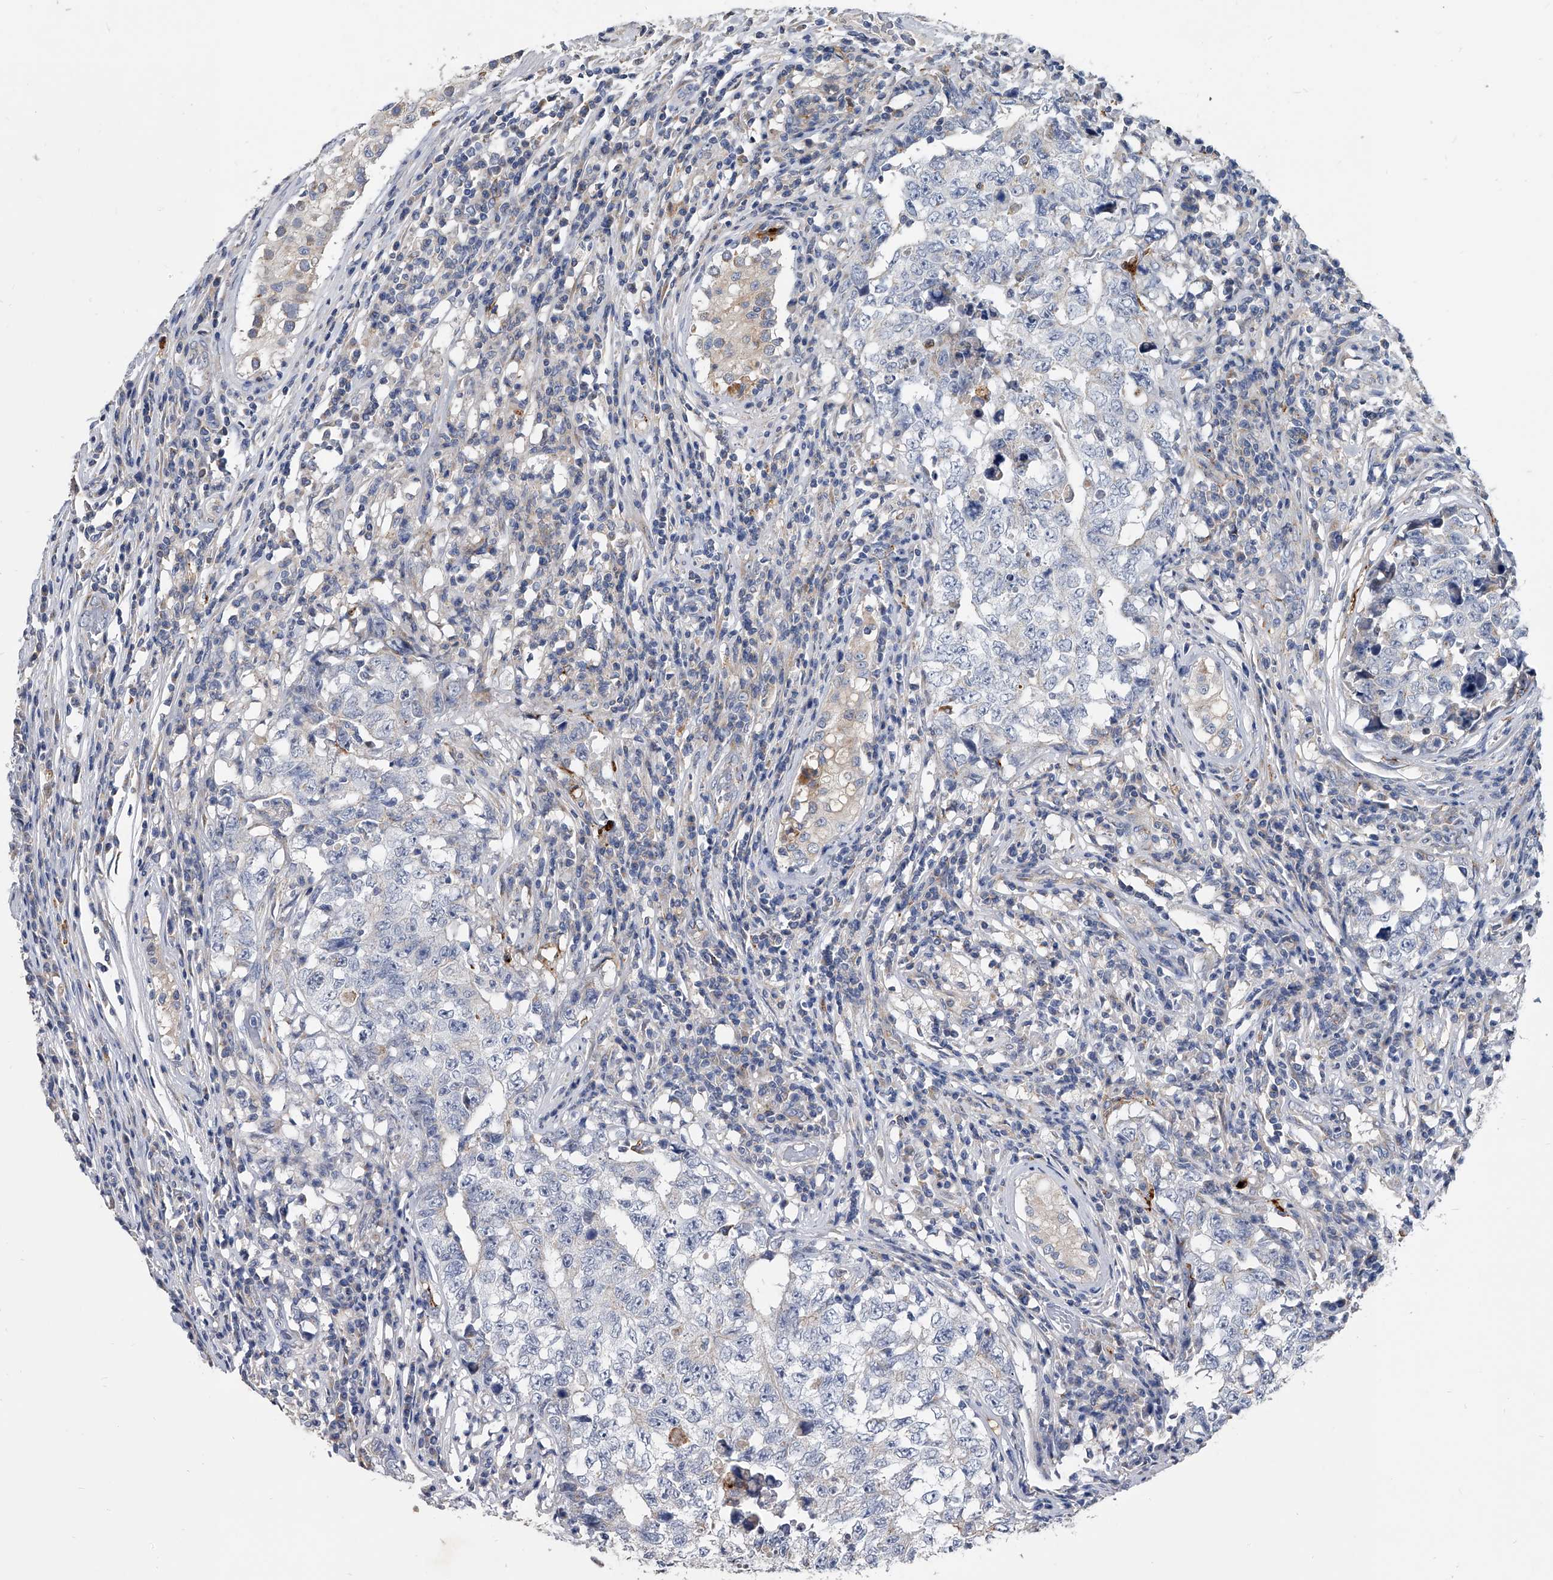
{"staining": {"intensity": "negative", "quantity": "none", "location": "none"}, "tissue": "testis cancer", "cell_type": "Tumor cells", "image_type": "cancer", "snomed": [{"axis": "morphology", "description": "Carcinoma, Embryonal, NOS"}, {"axis": "topography", "description": "Testis"}], "caption": "High magnification brightfield microscopy of testis cancer (embryonal carcinoma) stained with DAB (brown) and counterstained with hematoxylin (blue): tumor cells show no significant positivity. Brightfield microscopy of immunohistochemistry stained with DAB (3,3'-diaminobenzidine) (brown) and hematoxylin (blue), captured at high magnification.", "gene": "SPP1", "patient": {"sex": "male", "age": 26}}